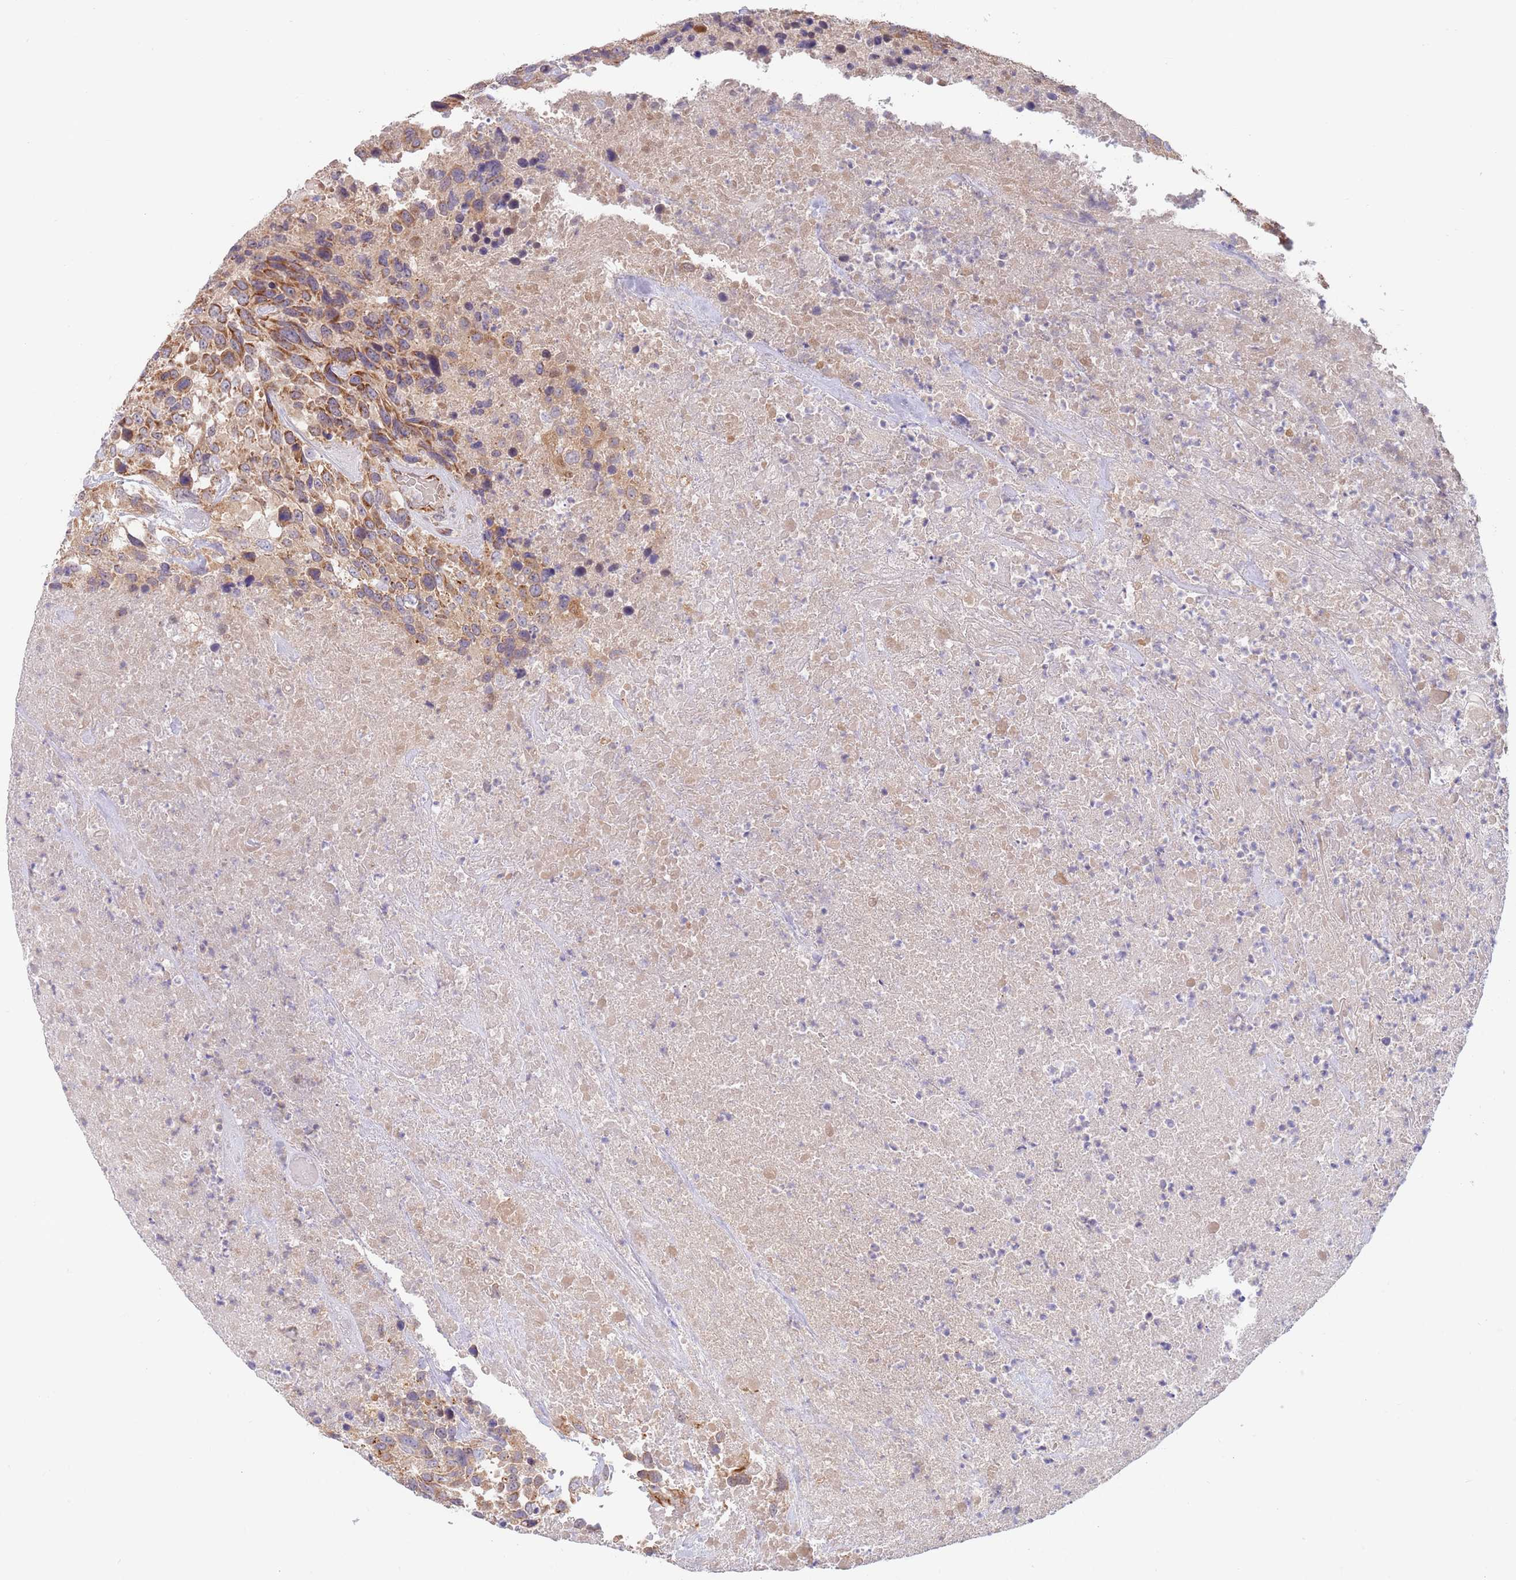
{"staining": {"intensity": "moderate", "quantity": ">75%", "location": "cytoplasmic/membranous"}, "tissue": "urothelial cancer", "cell_type": "Tumor cells", "image_type": "cancer", "snomed": [{"axis": "morphology", "description": "Urothelial carcinoma, High grade"}, {"axis": "topography", "description": "Urinary bladder"}], "caption": "There is medium levels of moderate cytoplasmic/membranous staining in tumor cells of urothelial cancer, as demonstrated by immunohistochemical staining (brown color).", "gene": "GUK1", "patient": {"sex": "female", "age": 70}}